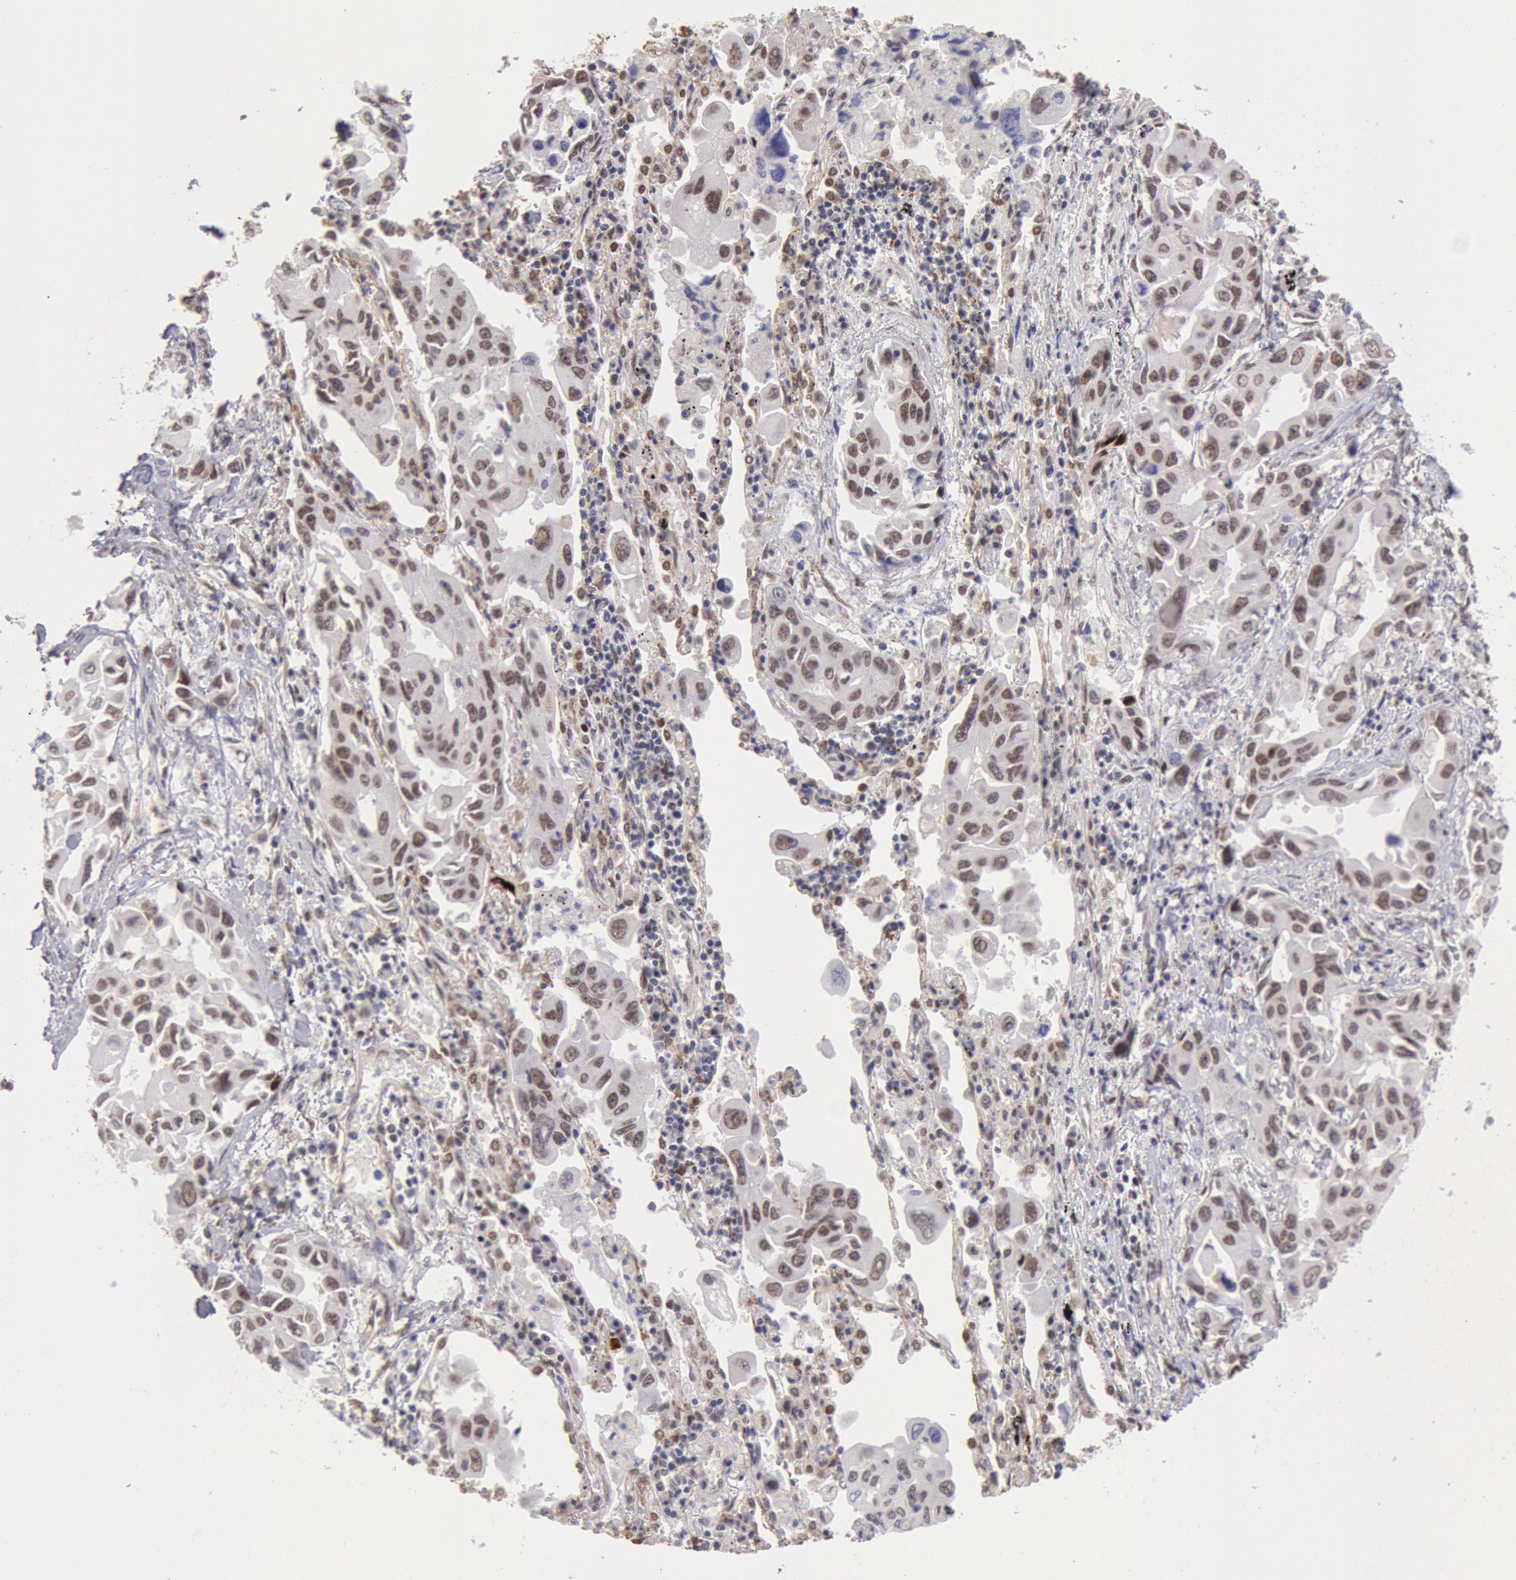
{"staining": {"intensity": "moderate", "quantity": ">75%", "location": "nuclear"}, "tissue": "lung cancer", "cell_type": "Tumor cells", "image_type": "cancer", "snomed": [{"axis": "morphology", "description": "Adenocarcinoma, NOS"}, {"axis": "topography", "description": "Lung"}], "caption": "Immunohistochemical staining of human lung cancer displays medium levels of moderate nuclear protein expression in approximately >75% of tumor cells.", "gene": "CDKN2B", "patient": {"sex": "male", "age": 64}}